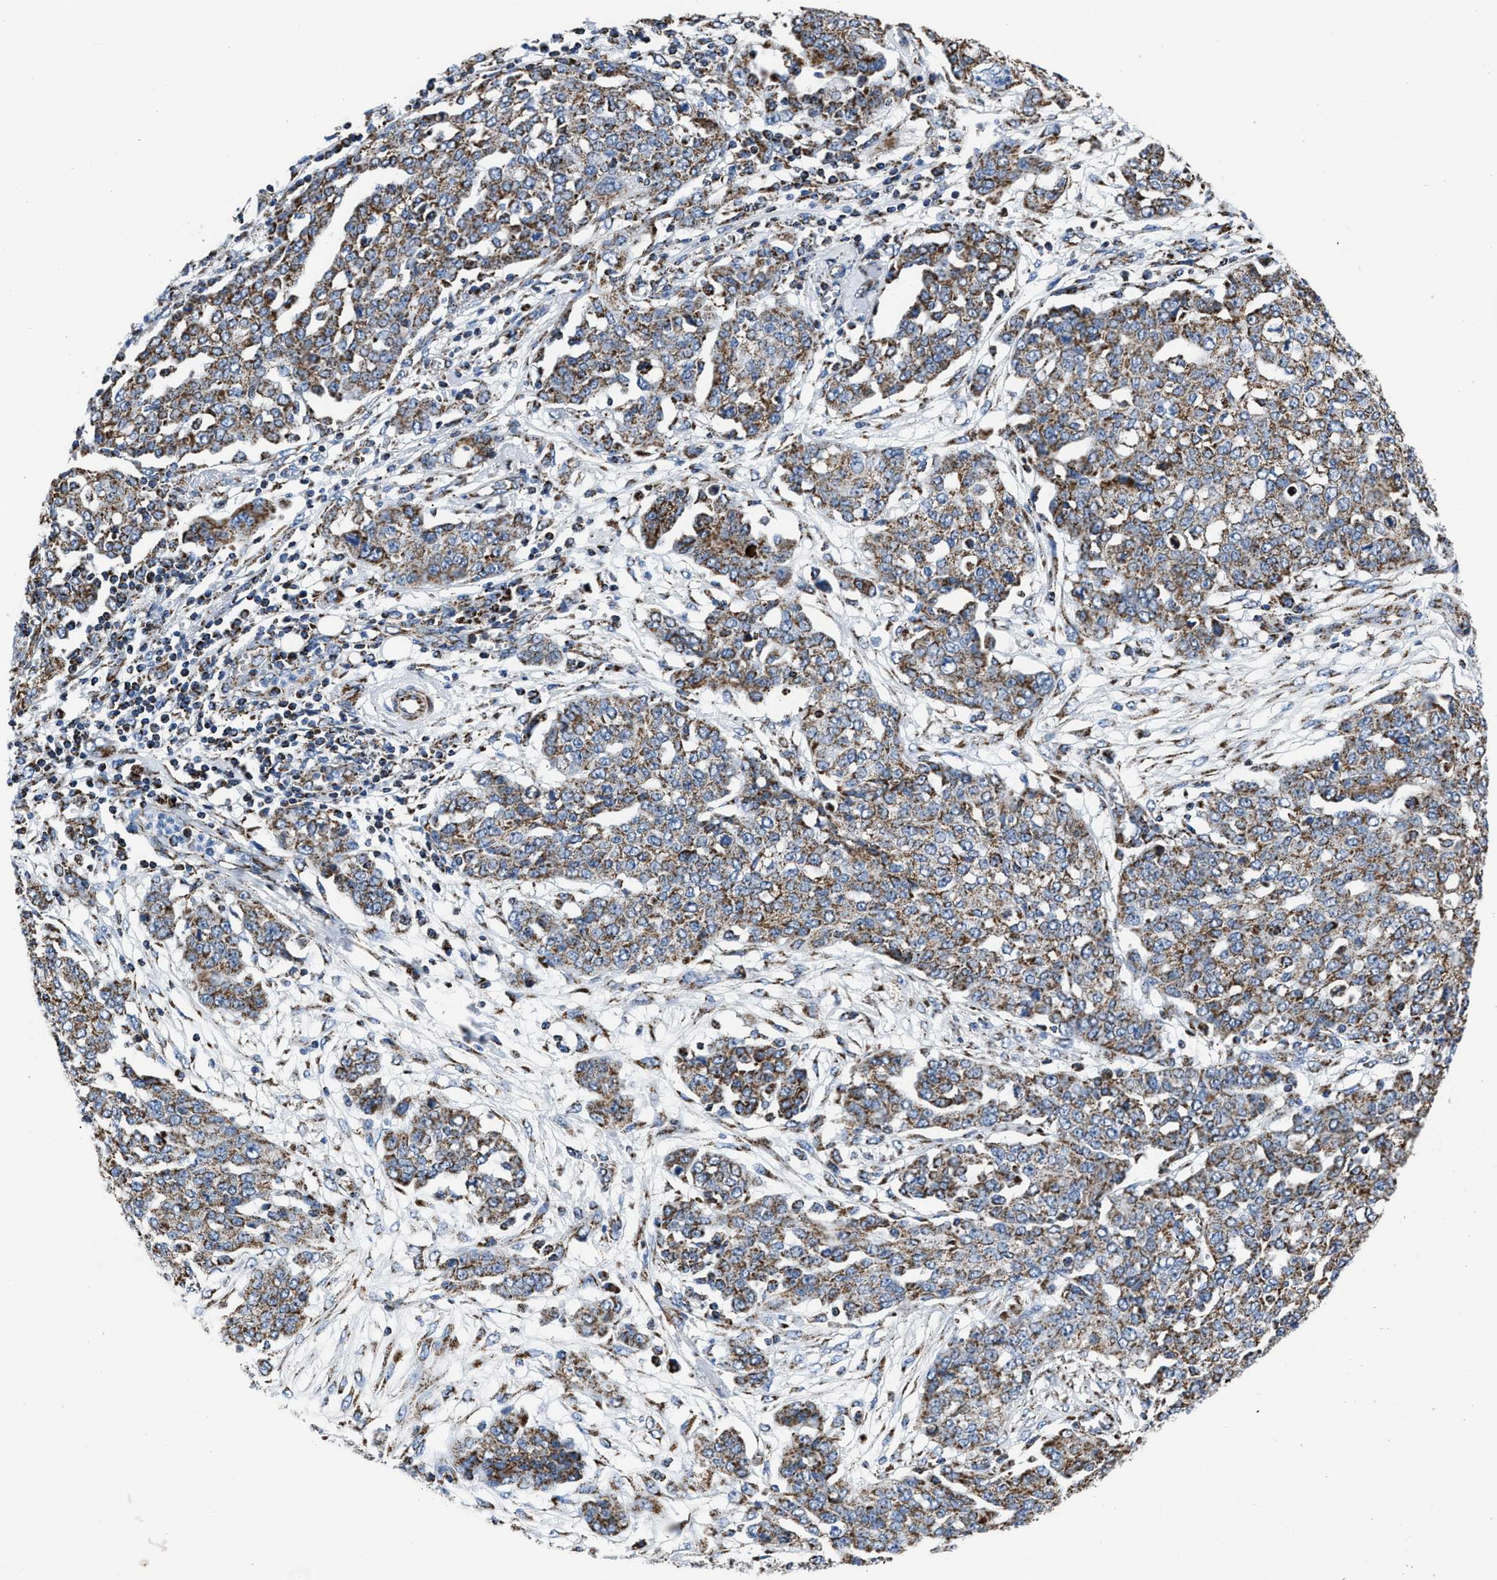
{"staining": {"intensity": "moderate", "quantity": ">75%", "location": "cytoplasmic/membranous"}, "tissue": "ovarian cancer", "cell_type": "Tumor cells", "image_type": "cancer", "snomed": [{"axis": "morphology", "description": "Cystadenocarcinoma, serous, NOS"}, {"axis": "topography", "description": "Soft tissue"}, {"axis": "topography", "description": "Ovary"}], "caption": "A brown stain labels moderate cytoplasmic/membranous staining of a protein in serous cystadenocarcinoma (ovarian) tumor cells.", "gene": "NSD3", "patient": {"sex": "female", "age": 57}}